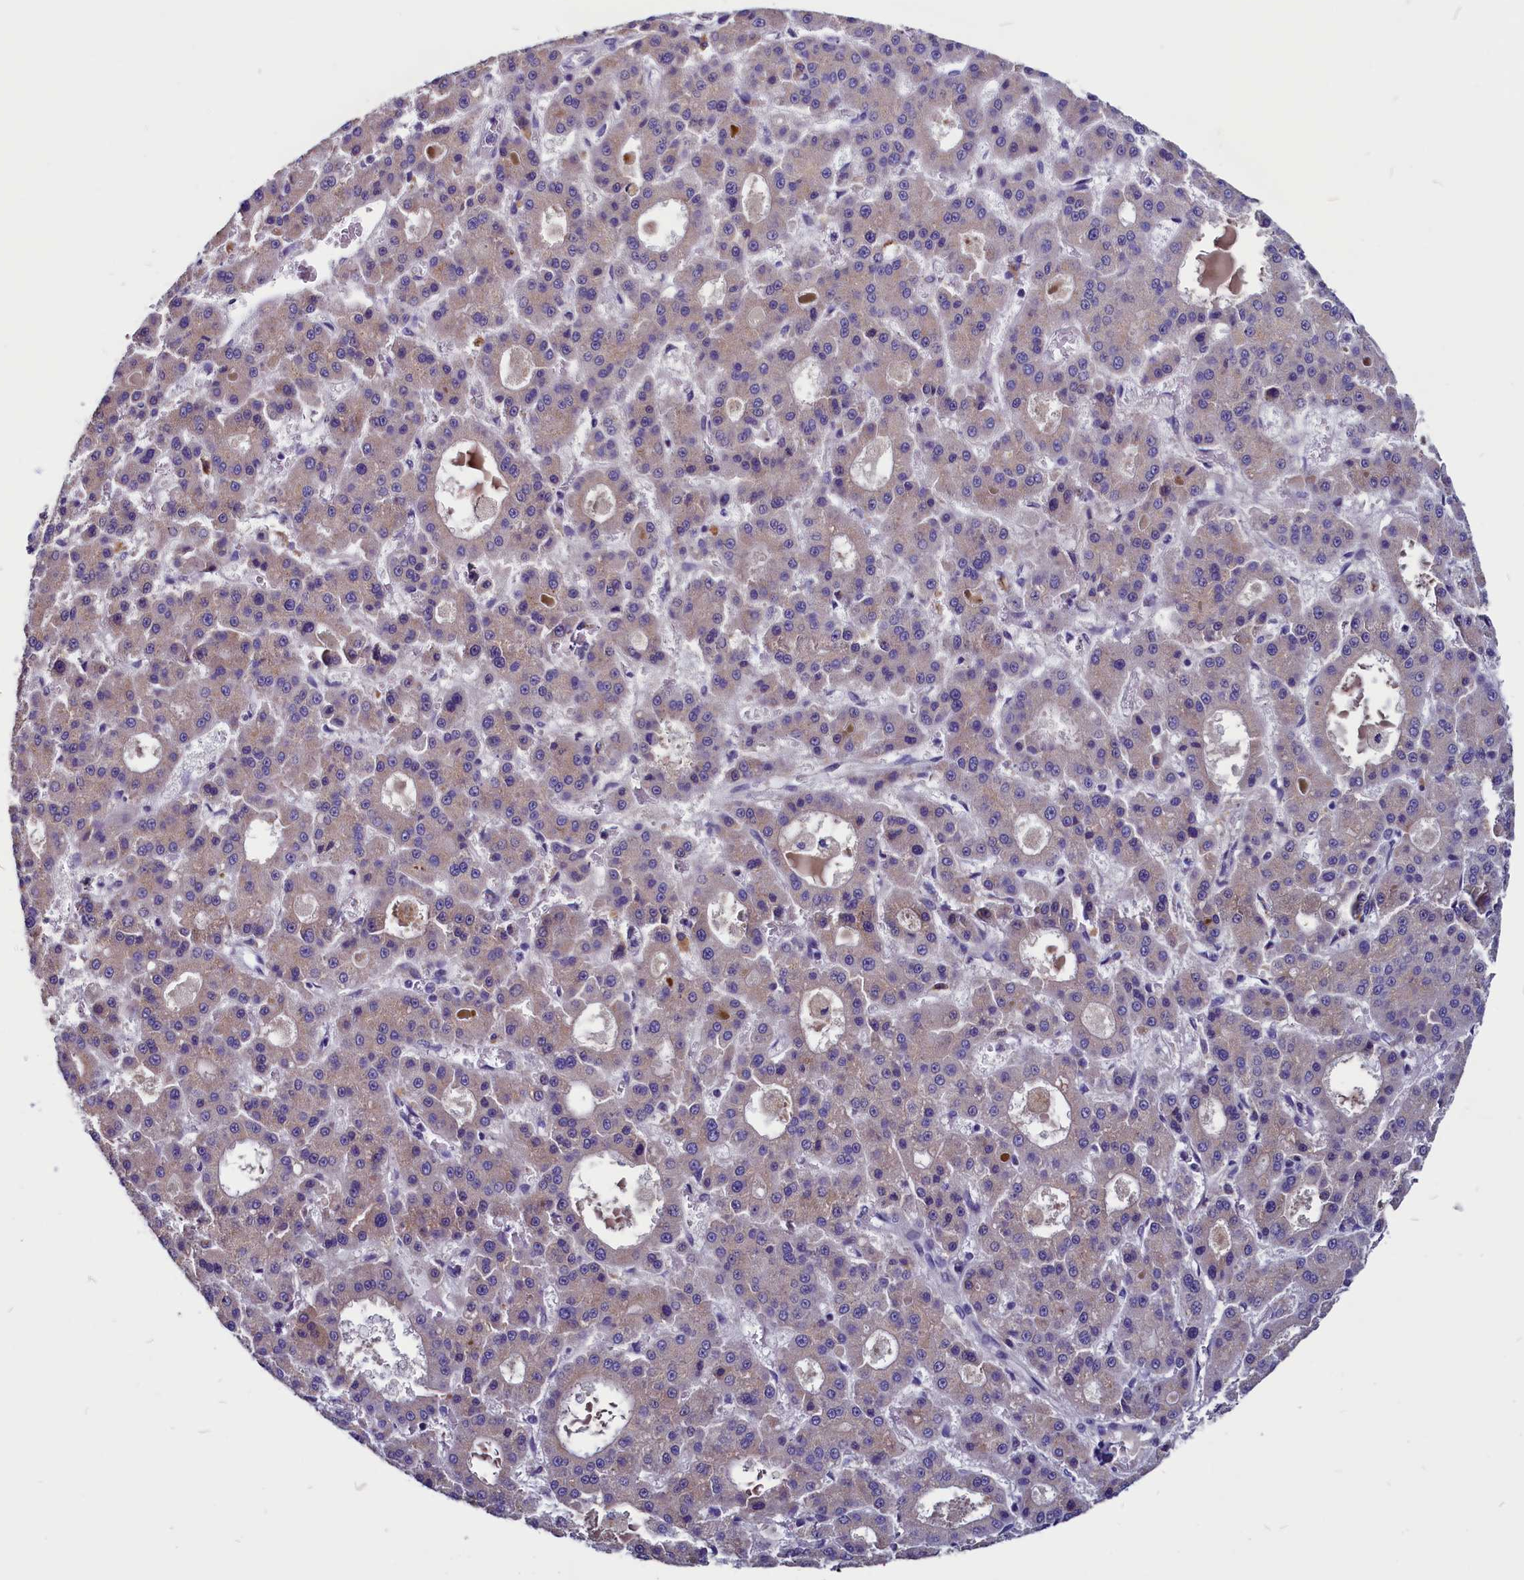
{"staining": {"intensity": "negative", "quantity": "none", "location": "none"}, "tissue": "liver cancer", "cell_type": "Tumor cells", "image_type": "cancer", "snomed": [{"axis": "morphology", "description": "Carcinoma, Hepatocellular, NOS"}, {"axis": "topography", "description": "Liver"}], "caption": "This is an IHC photomicrograph of human liver hepatocellular carcinoma. There is no positivity in tumor cells.", "gene": "CCBE1", "patient": {"sex": "male", "age": 70}}